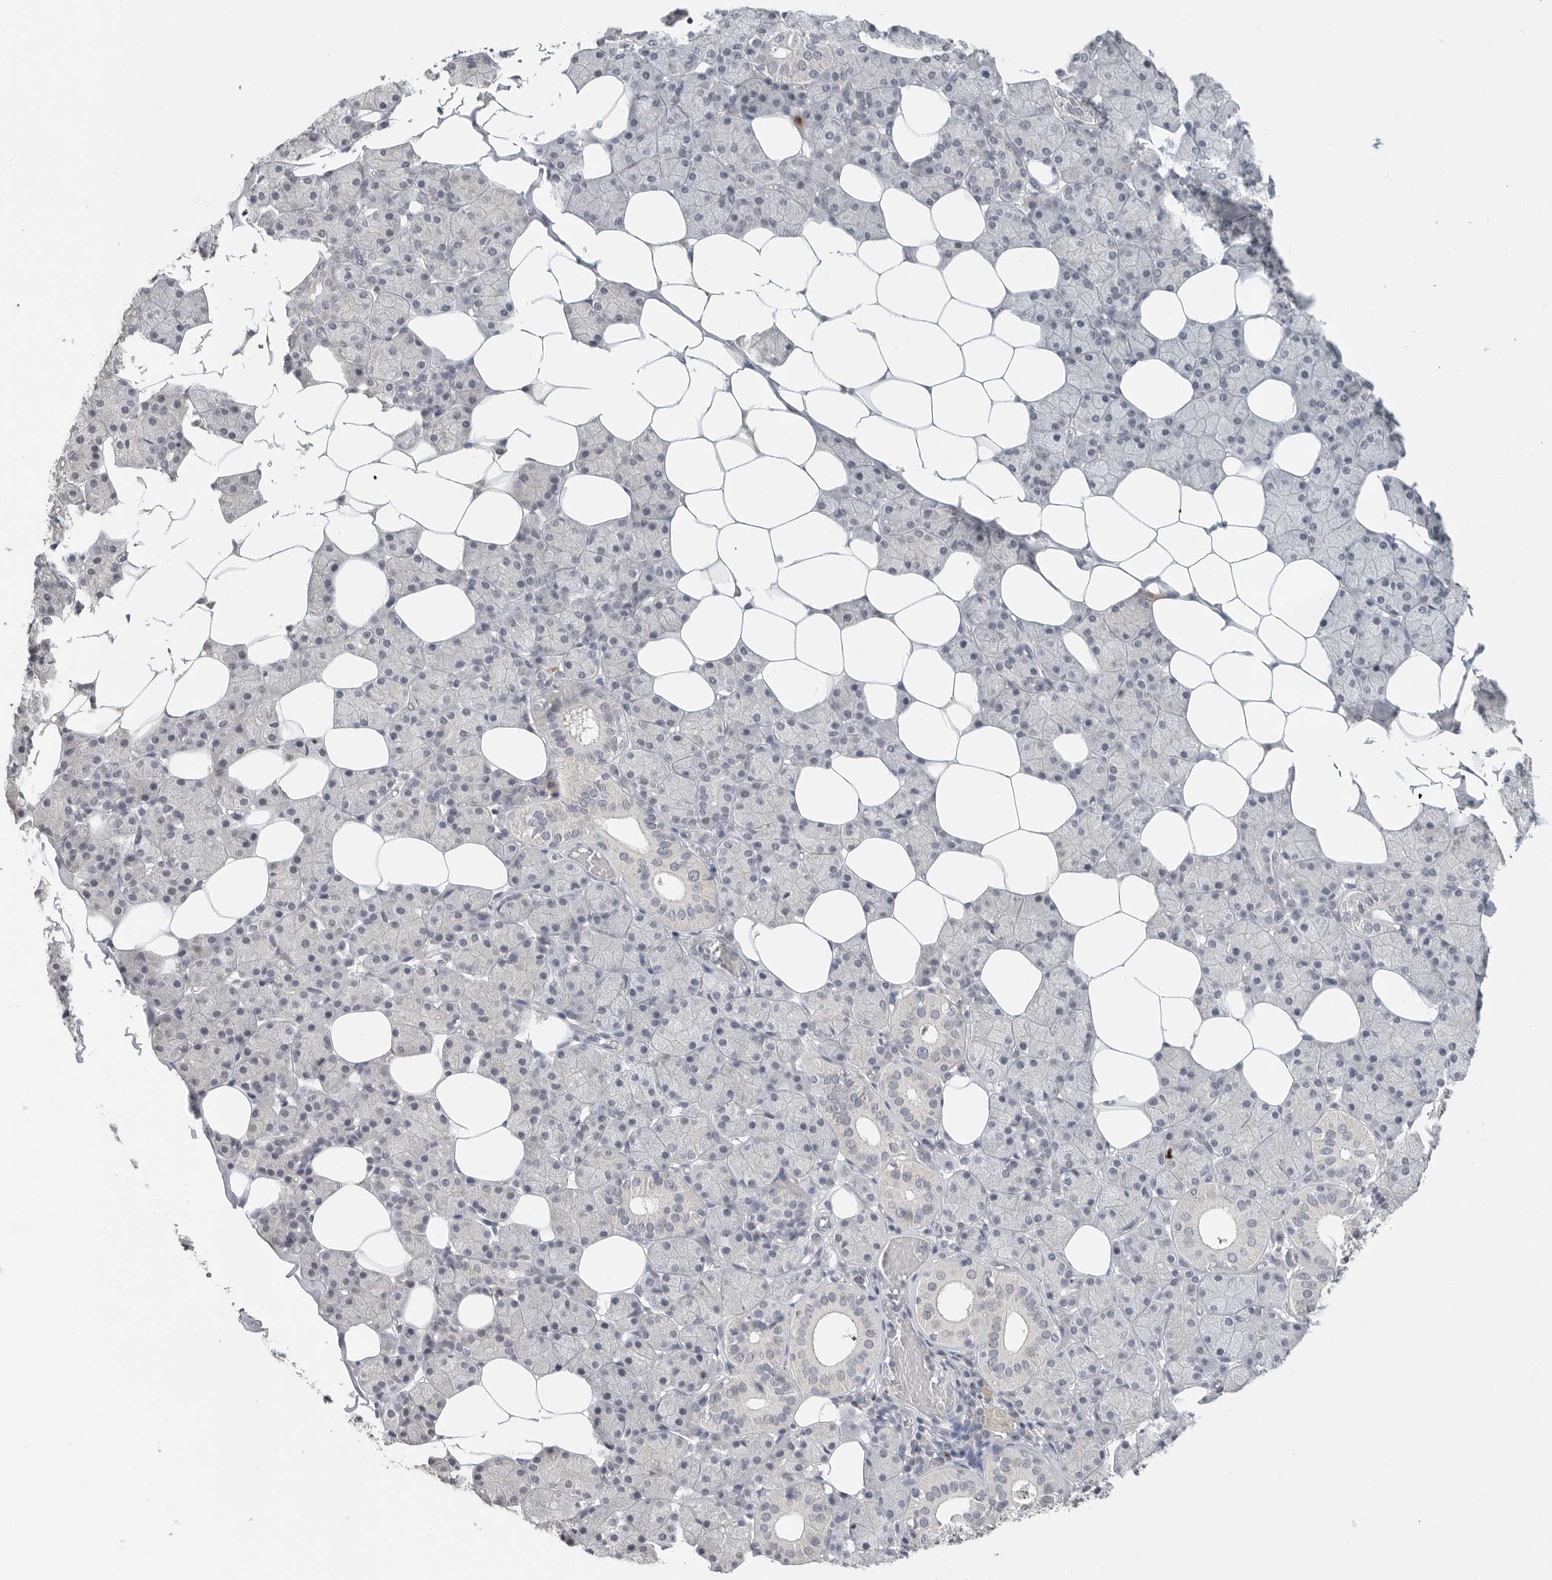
{"staining": {"intensity": "negative", "quantity": "none", "location": "none"}, "tissue": "salivary gland", "cell_type": "Glandular cells", "image_type": "normal", "snomed": [{"axis": "morphology", "description": "Normal tissue, NOS"}, {"axis": "topography", "description": "Salivary gland"}], "caption": "Histopathology image shows no significant protein staining in glandular cells of benign salivary gland.", "gene": "FOXP3", "patient": {"sex": "female", "age": 33}}